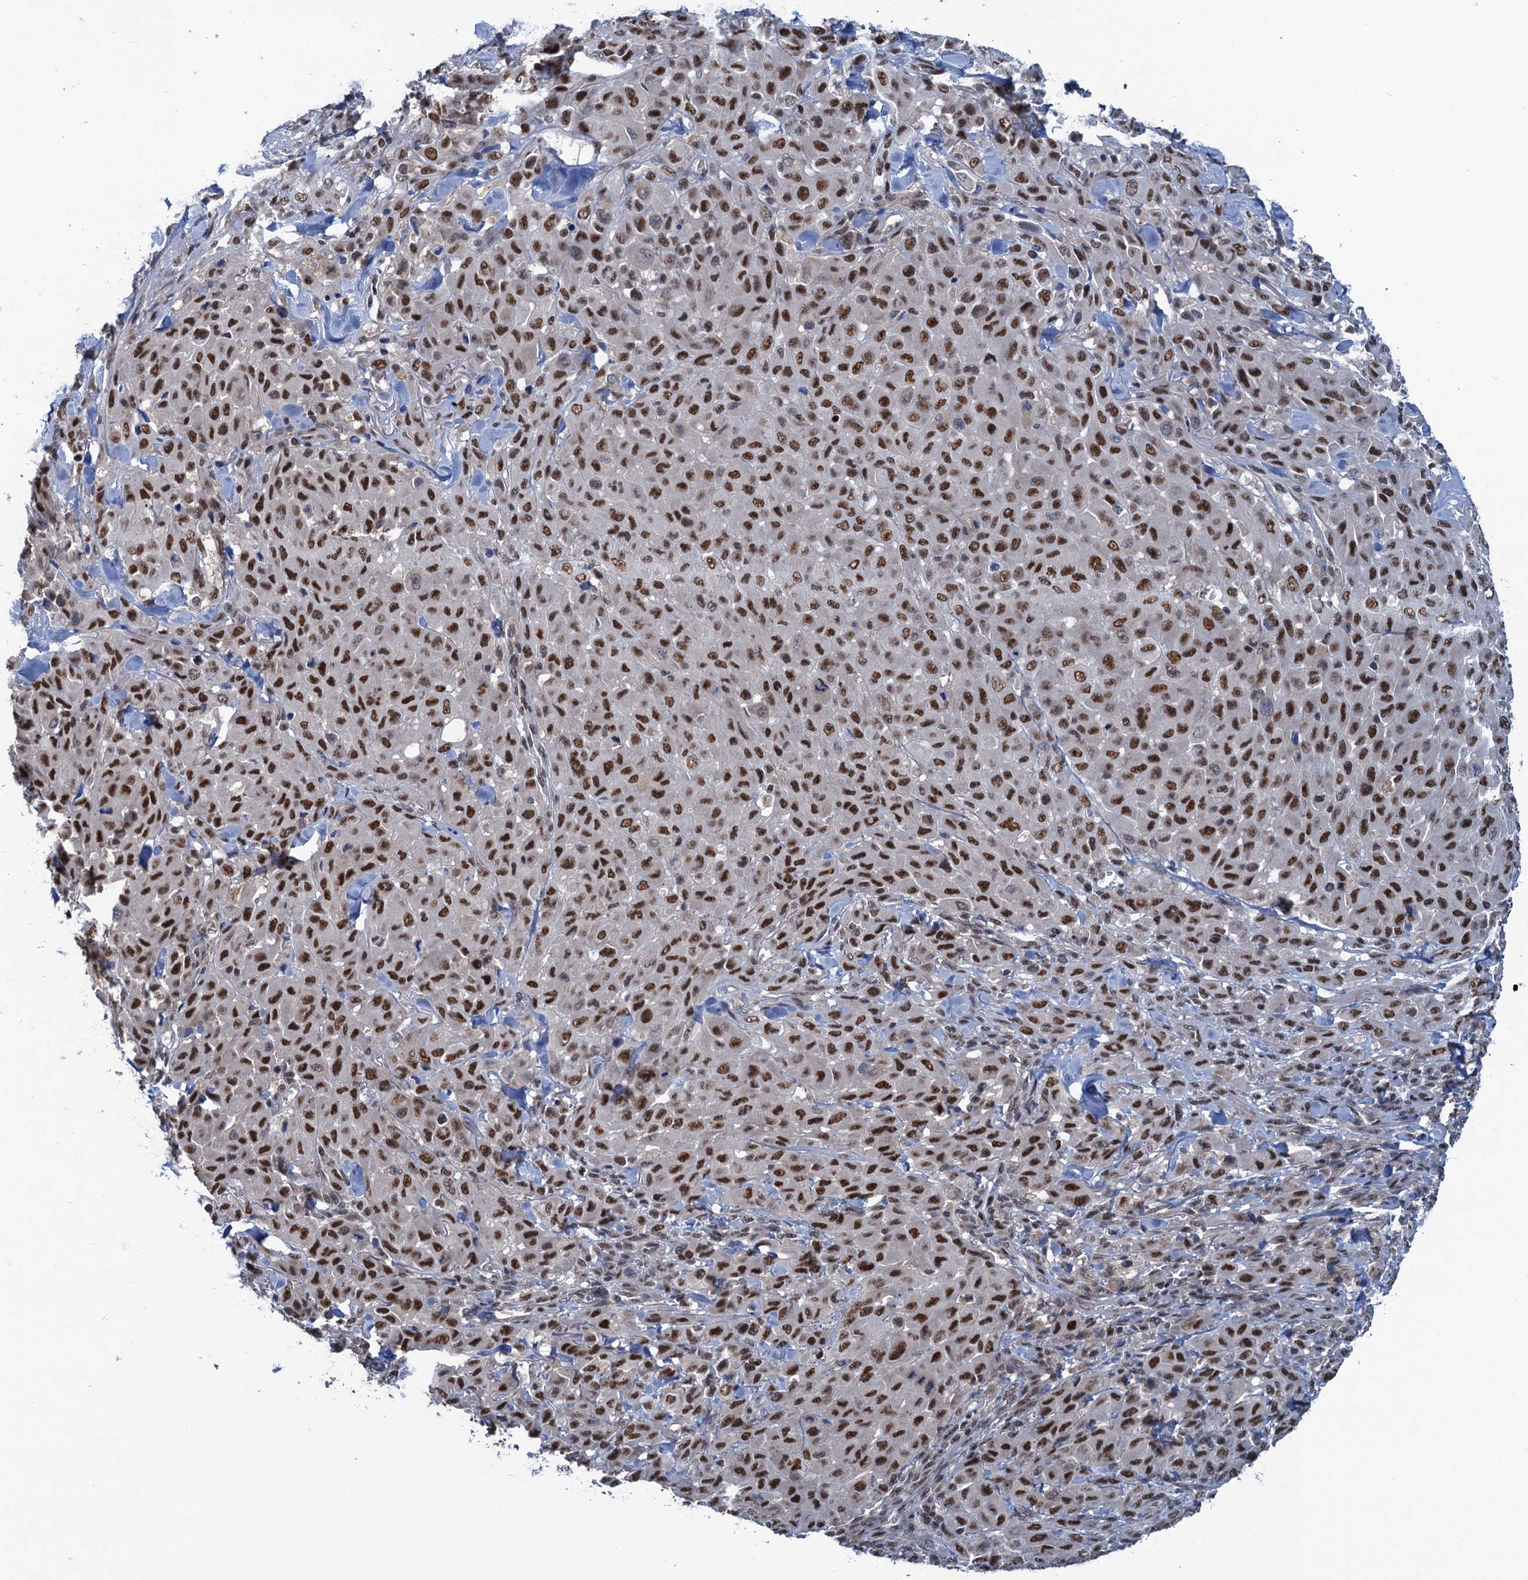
{"staining": {"intensity": "strong", "quantity": ">75%", "location": "nuclear"}, "tissue": "melanoma", "cell_type": "Tumor cells", "image_type": "cancer", "snomed": [{"axis": "morphology", "description": "Malignant melanoma, Metastatic site"}, {"axis": "topography", "description": "Skin"}], "caption": "This is a photomicrograph of immunohistochemistry staining of malignant melanoma (metastatic site), which shows strong expression in the nuclear of tumor cells.", "gene": "SAE1", "patient": {"sex": "female", "age": 81}}